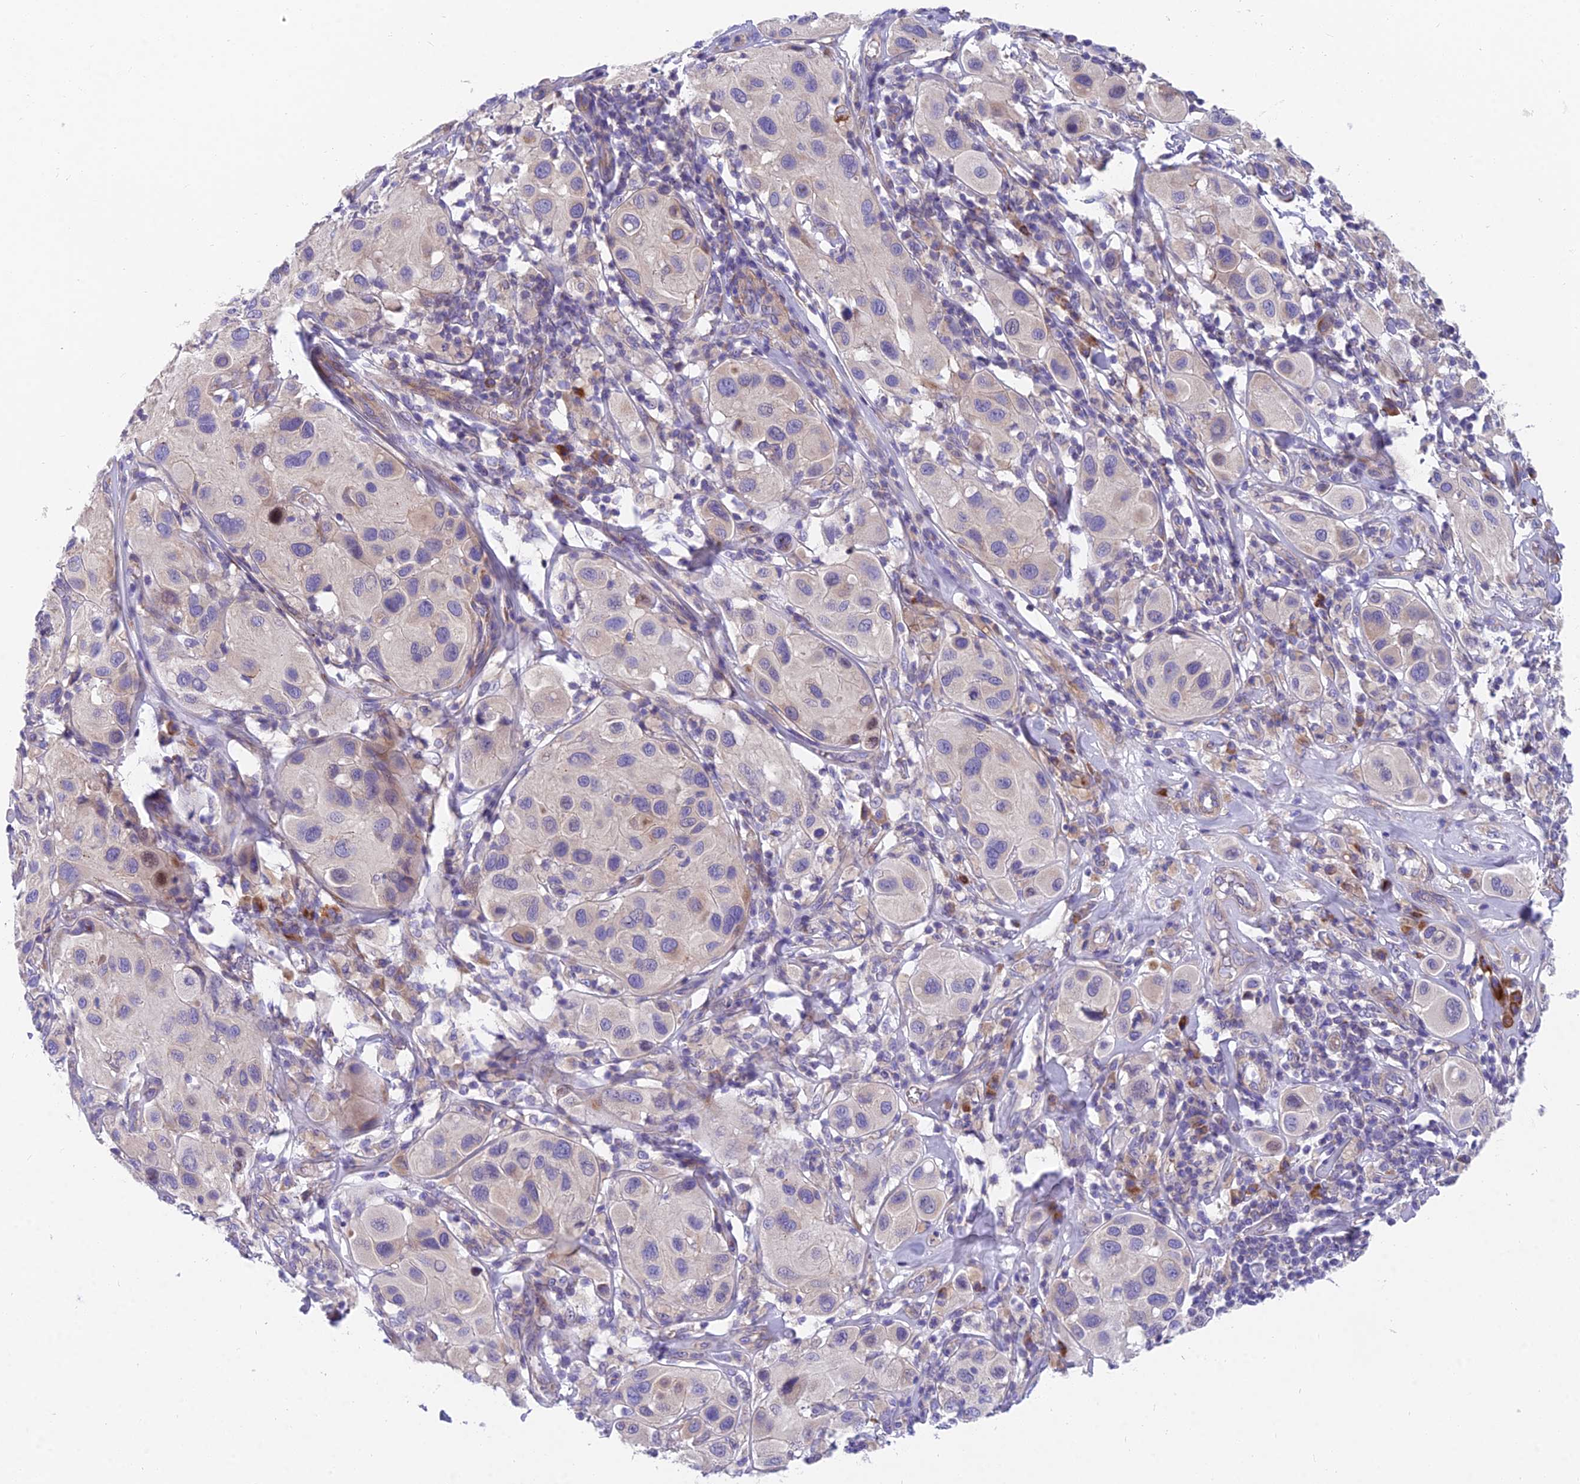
{"staining": {"intensity": "negative", "quantity": "none", "location": "none"}, "tissue": "melanoma", "cell_type": "Tumor cells", "image_type": "cancer", "snomed": [{"axis": "morphology", "description": "Malignant melanoma, Metastatic site"}, {"axis": "topography", "description": "Skin"}], "caption": "This is a micrograph of immunohistochemistry (IHC) staining of melanoma, which shows no expression in tumor cells.", "gene": "MVB12A", "patient": {"sex": "male", "age": 41}}